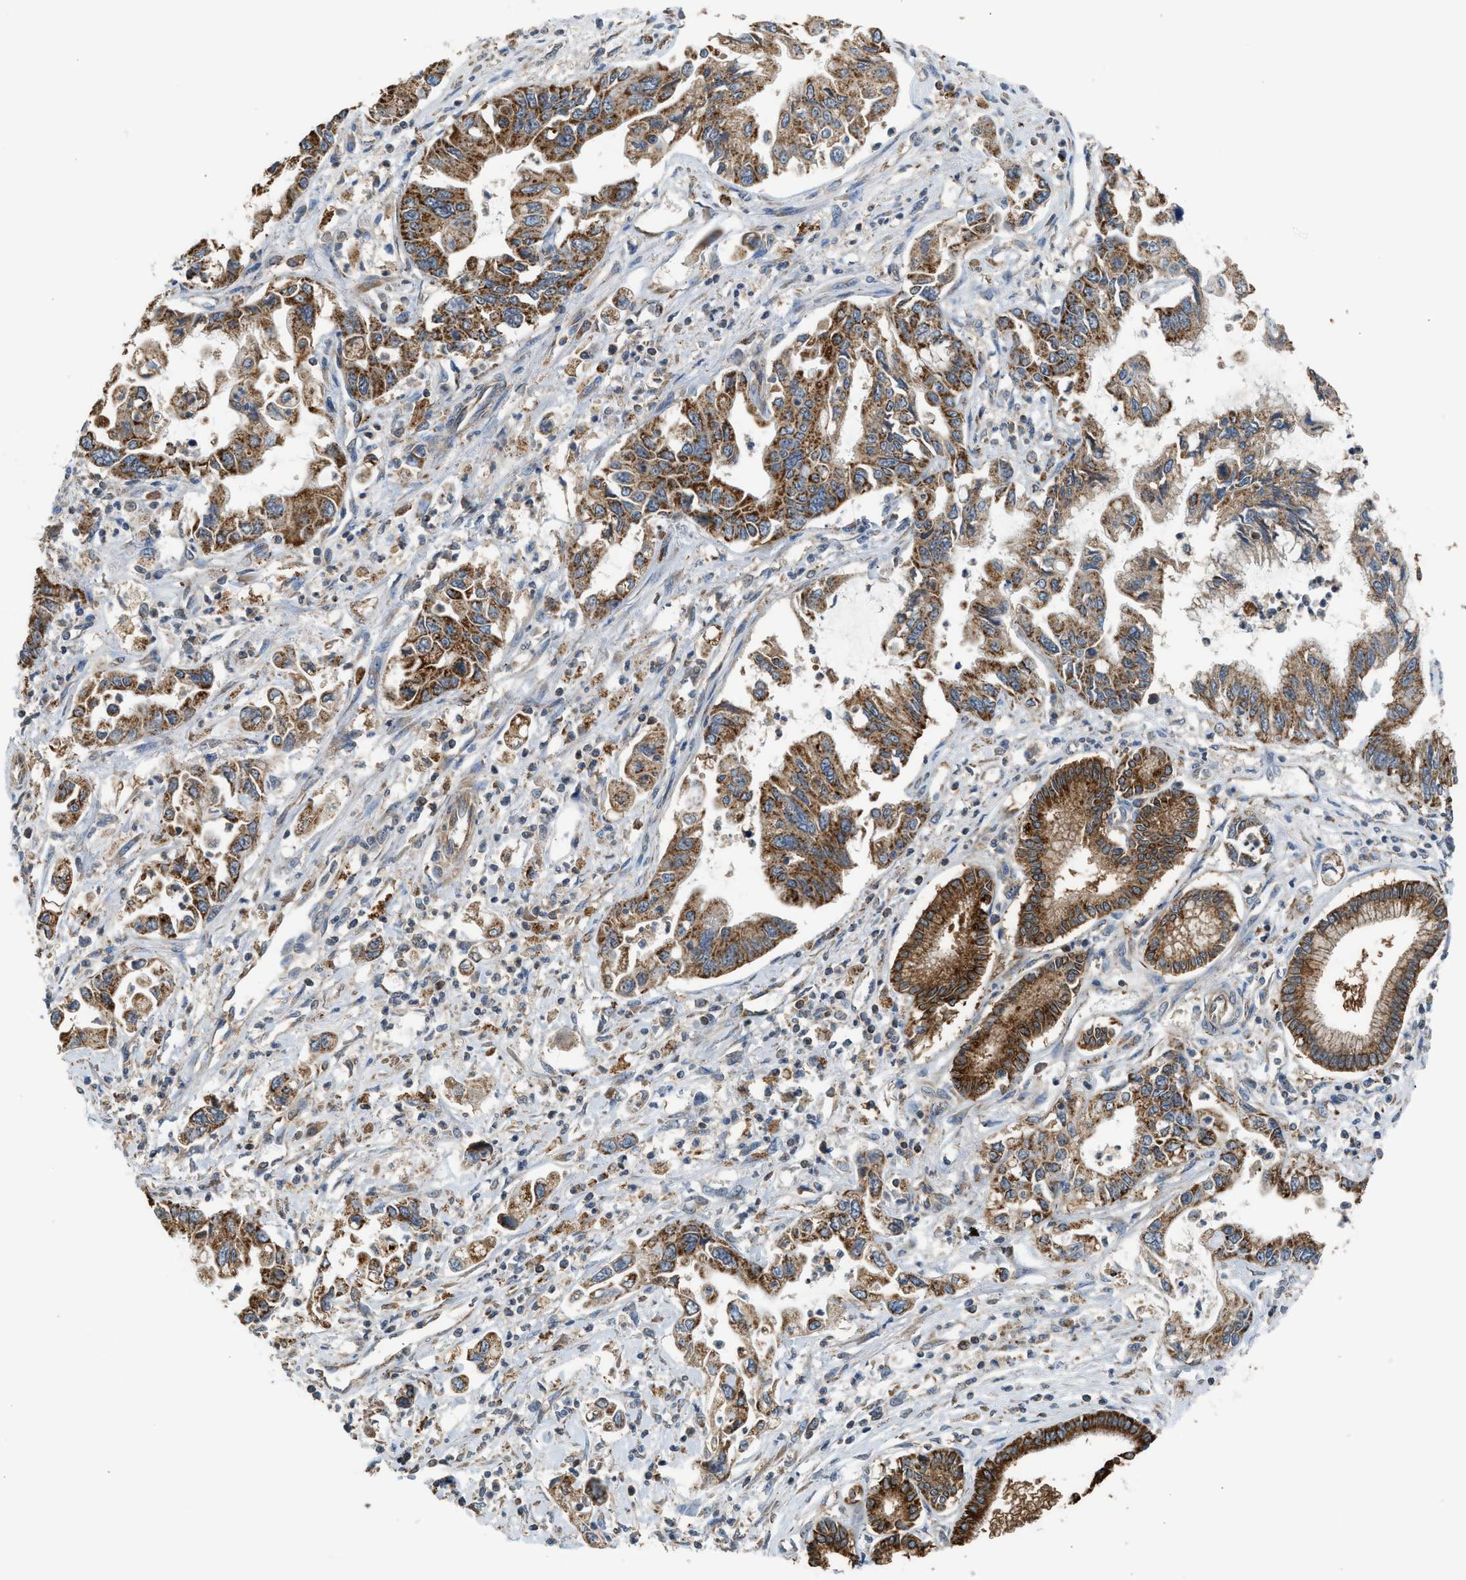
{"staining": {"intensity": "strong", "quantity": ">75%", "location": "cytoplasmic/membranous"}, "tissue": "pancreatic cancer", "cell_type": "Tumor cells", "image_type": "cancer", "snomed": [{"axis": "morphology", "description": "Adenocarcinoma, NOS"}, {"axis": "topography", "description": "Pancreas"}], "caption": "Tumor cells exhibit strong cytoplasmic/membranous expression in approximately >75% of cells in pancreatic adenocarcinoma.", "gene": "STARD3", "patient": {"sex": "male", "age": 56}}